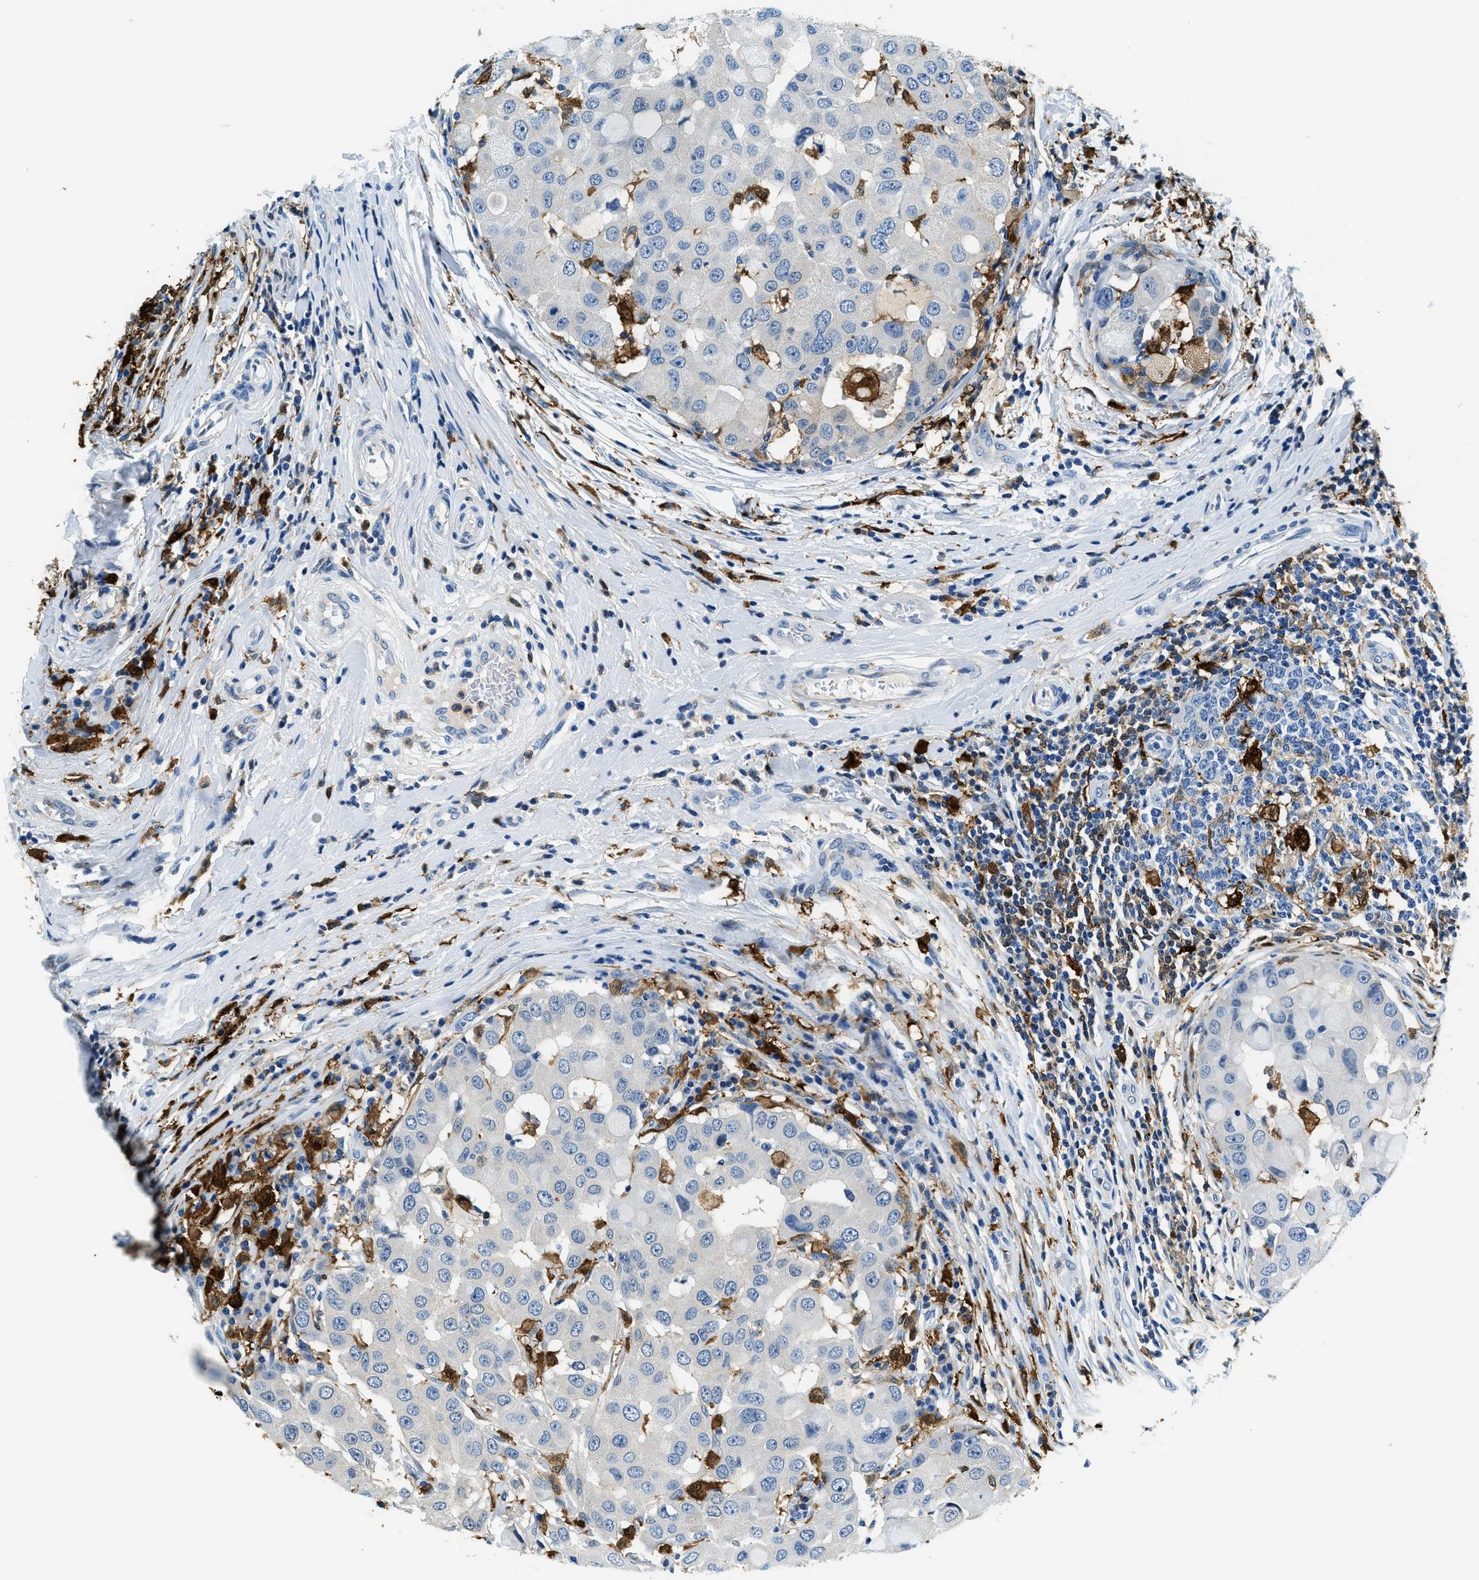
{"staining": {"intensity": "negative", "quantity": "none", "location": "none"}, "tissue": "breast cancer", "cell_type": "Tumor cells", "image_type": "cancer", "snomed": [{"axis": "morphology", "description": "Duct carcinoma"}, {"axis": "topography", "description": "Breast"}], "caption": "Immunohistochemistry of breast cancer (invasive ductal carcinoma) demonstrates no expression in tumor cells.", "gene": "CAPG", "patient": {"sex": "female", "age": 27}}